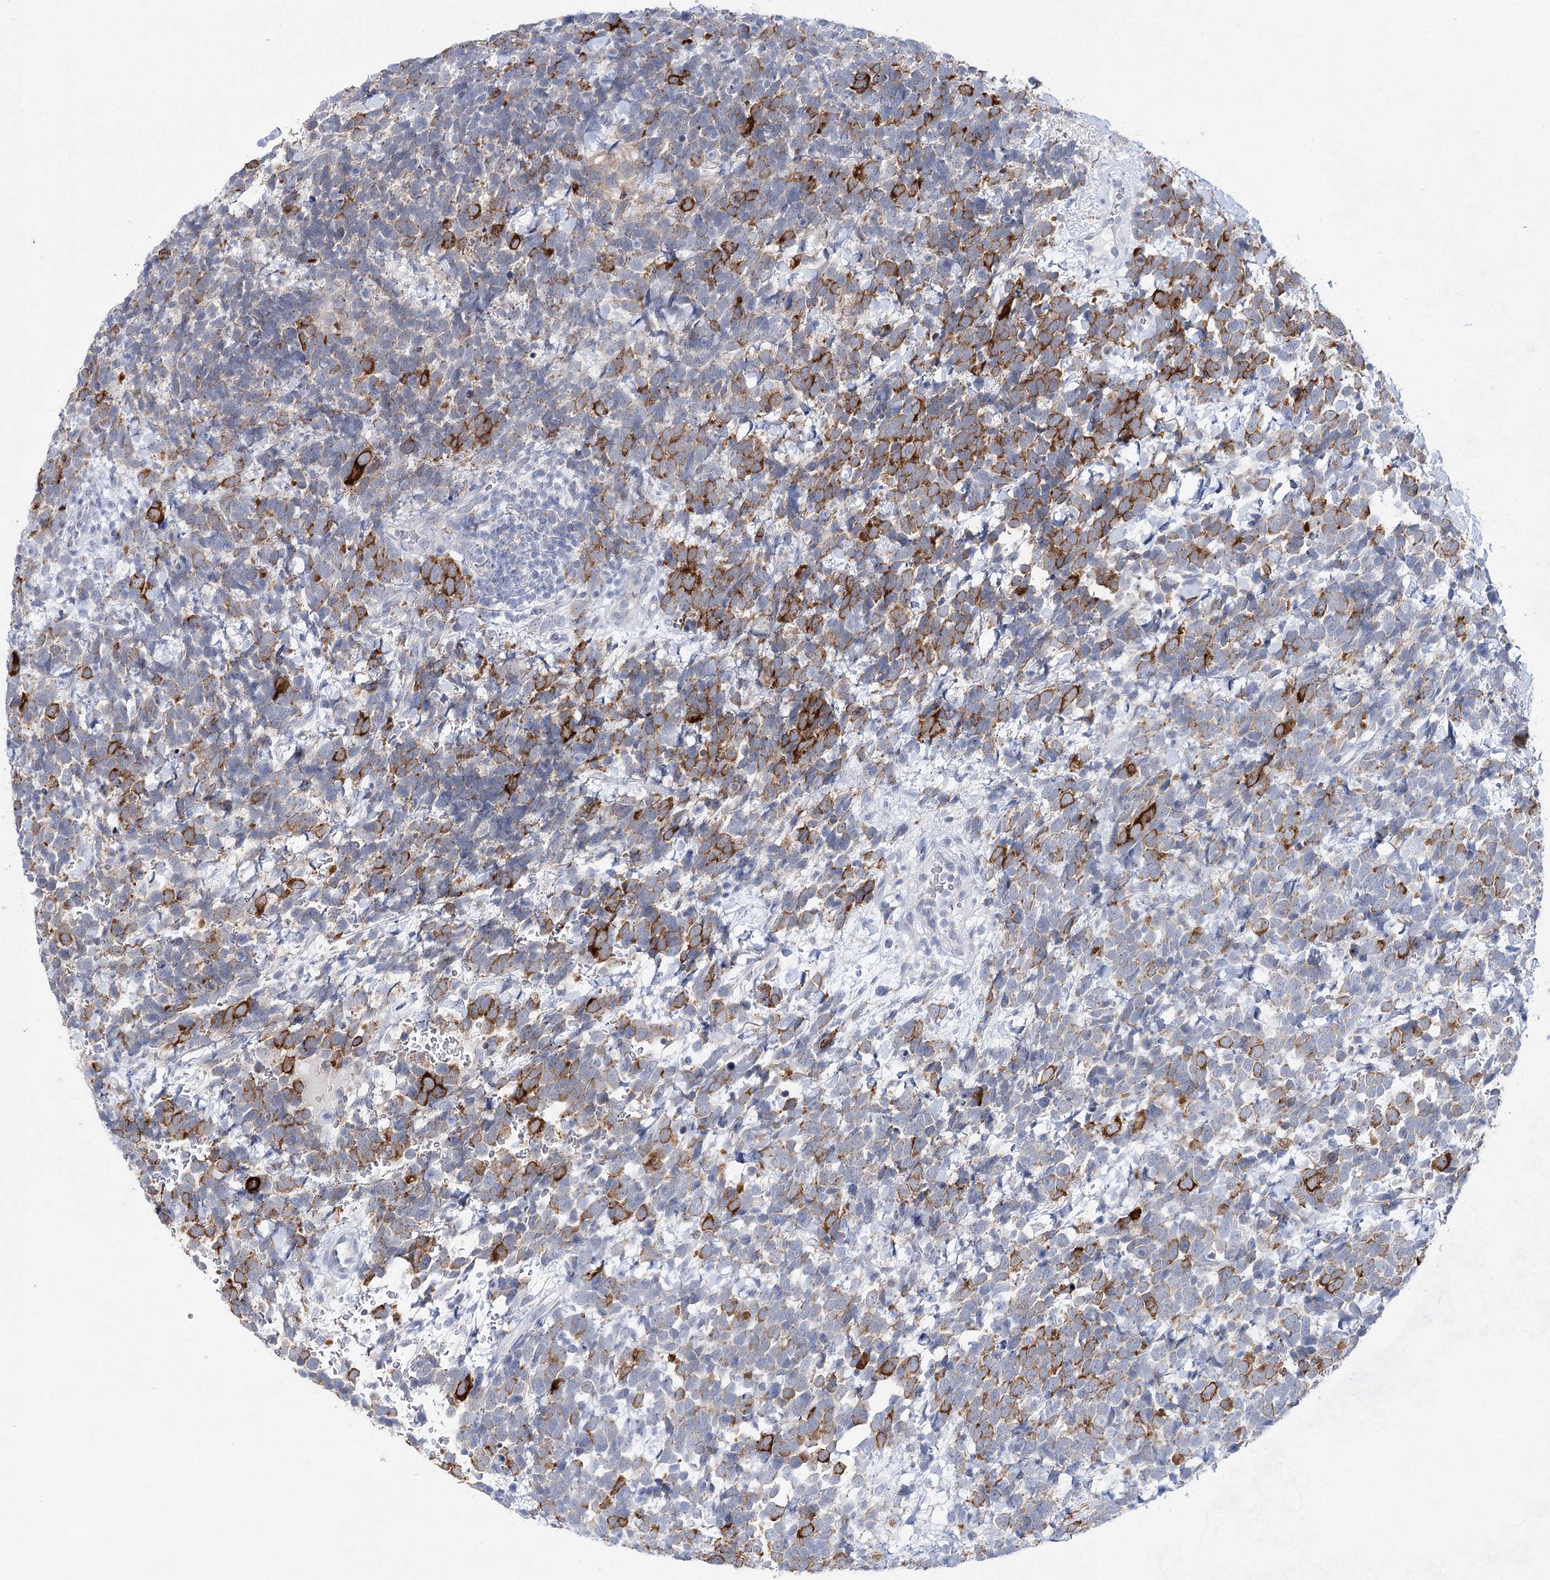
{"staining": {"intensity": "strong", "quantity": "25%-75%", "location": "cytoplasmic/membranous"}, "tissue": "urothelial cancer", "cell_type": "Tumor cells", "image_type": "cancer", "snomed": [{"axis": "morphology", "description": "Urothelial carcinoma, High grade"}, {"axis": "topography", "description": "Urinary bladder"}], "caption": "DAB immunohistochemical staining of high-grade urothelial carcinoma demonstrates strong cytoplasmic/membranous protein staining in about 25%-75% of tumor cells. Using DAB (brown) and hematoxylin (blue) stains, captured at high magnification using brightfield microscopy.", "gene": "BPHL", "patient": {"sex": "female", "age": 82}}